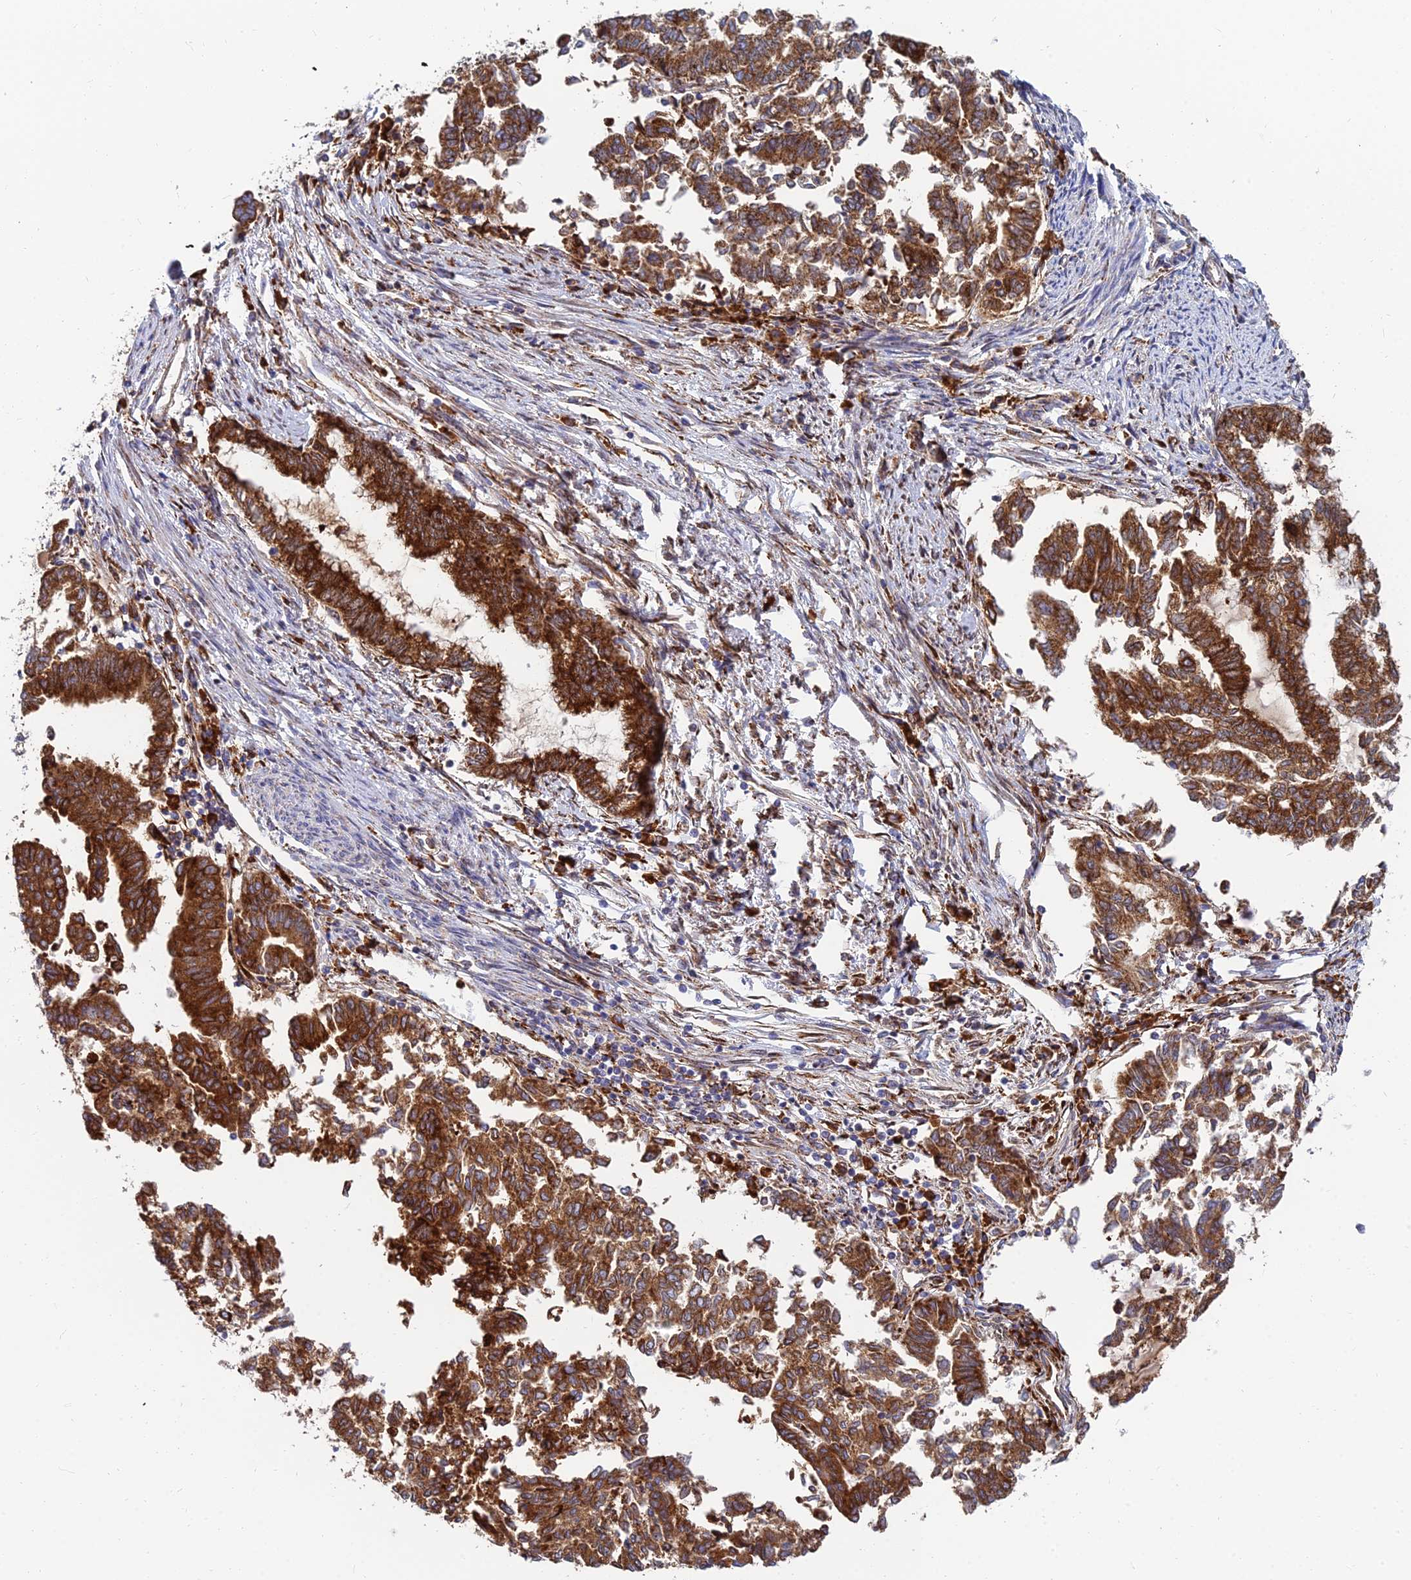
{"staining": {"intensity": "strong", "quantity": ">75%", "location": "cytoplasmic/membranous"}, "tissue": "endometrial cancer", "cell_type": "Tumor cells", "image_type": "cancer", "snomed": [{"axis": "morphology", "description": "Adenocarcinoma, NOS"}, {"axis": "topography", "description": "Endometrium"}], "caption": "Immunohistochemical staining of endometrial adenocarcinoma exhibits high levels of strong cytoplasmic/membranous positivity in approximately >75% of tumor cells.", "gene": "CCT6B", "patient": {"sex": "female", "age": 79}}